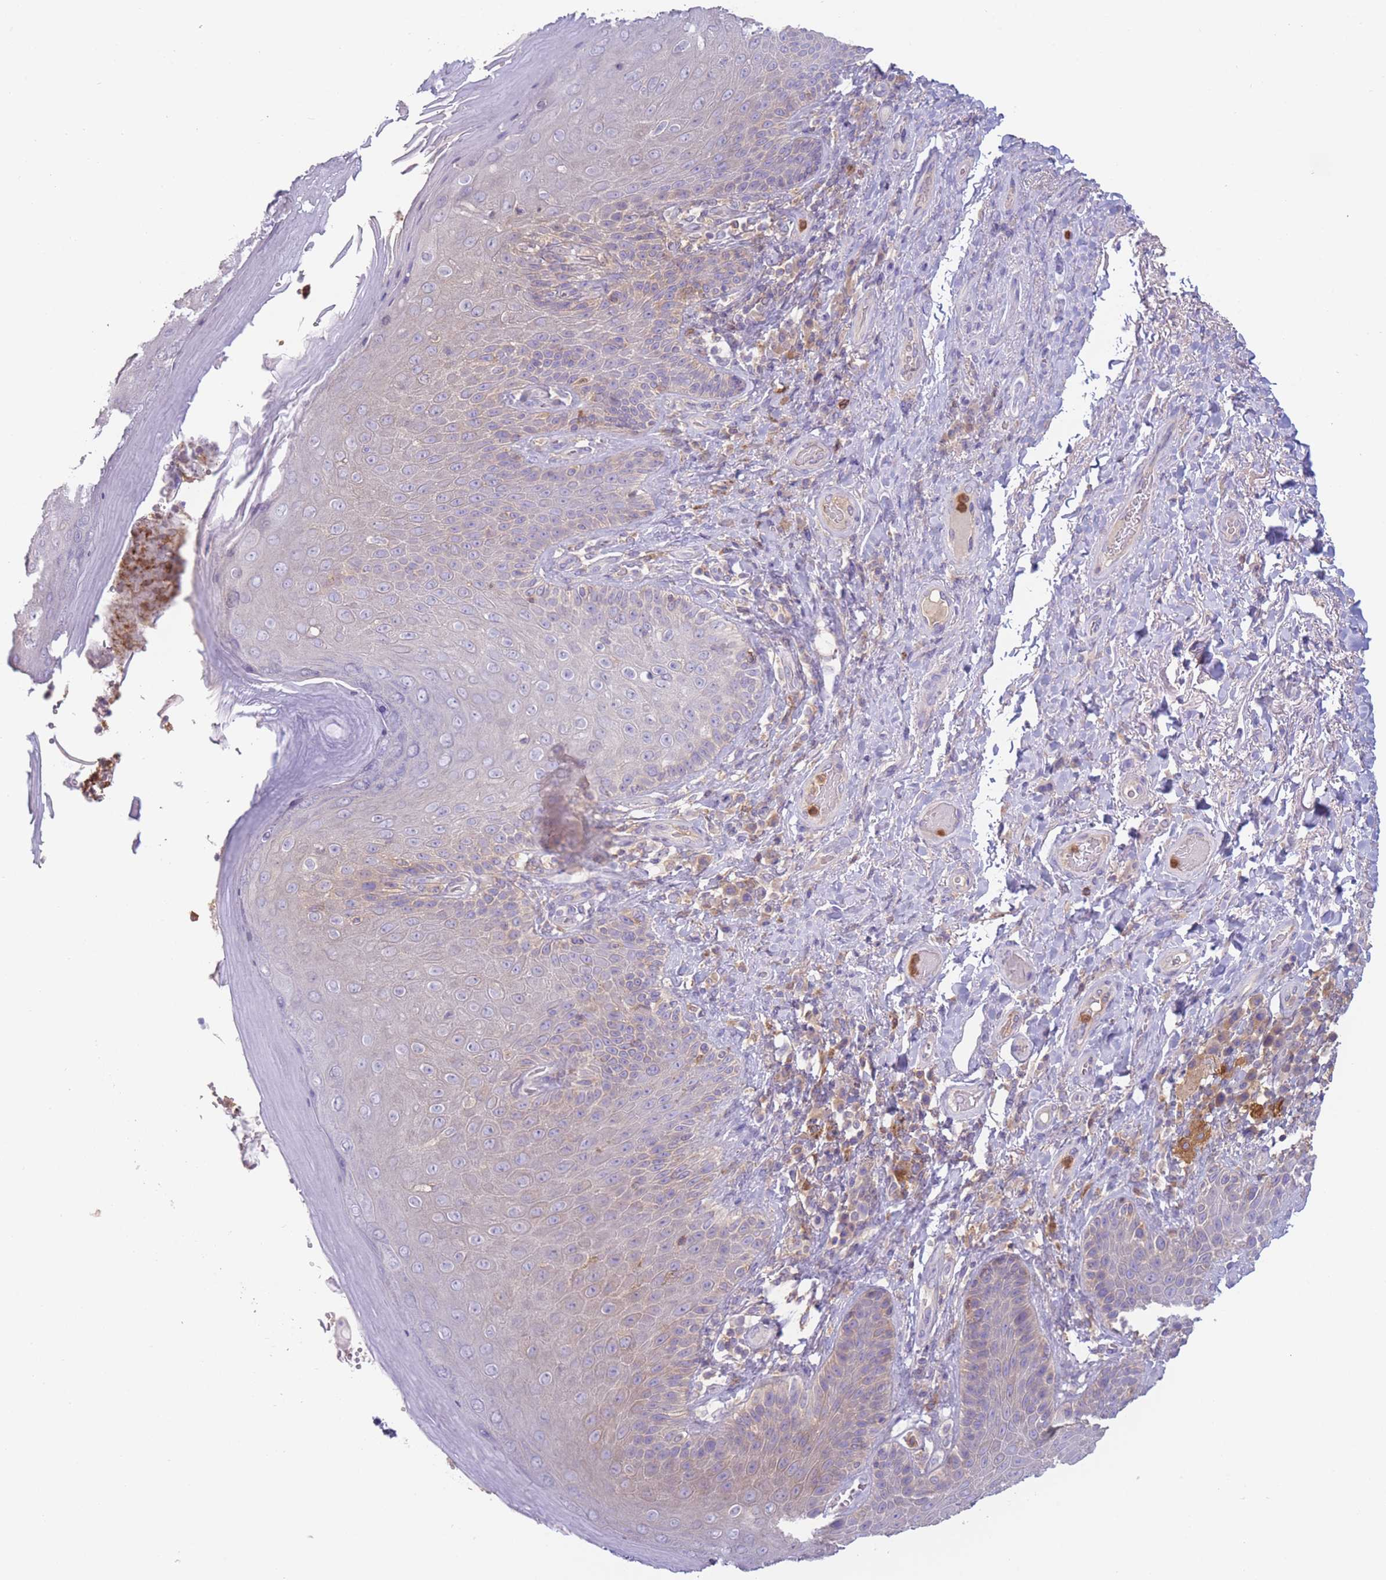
{"staining": {"intensity": "weak", "quantity": "<25%", "location": "cytoplasmic/membranous"}, "tissue": "skin", "cell_type": "Epidermal cells", "image_type": "normal", "snomed": [{"axis": "morphology", "description": "Normal tissue, NOS"}, {"axis": "topography", "description": "Anal"}], "caption": "A high-resolution image shows immunohistochemistry staining of benign skin, which exhibits no significant positivity in epidermal cells. The staining was performed using DAB (3,3'-diaminobenzidine) to visualize the protein expression in brown, while the nuclei were stained in blue with hematoxylin (Magnification: 20x).", "gene": "ST3GAL4", "patient": {"sex": "female", "age": 89}}